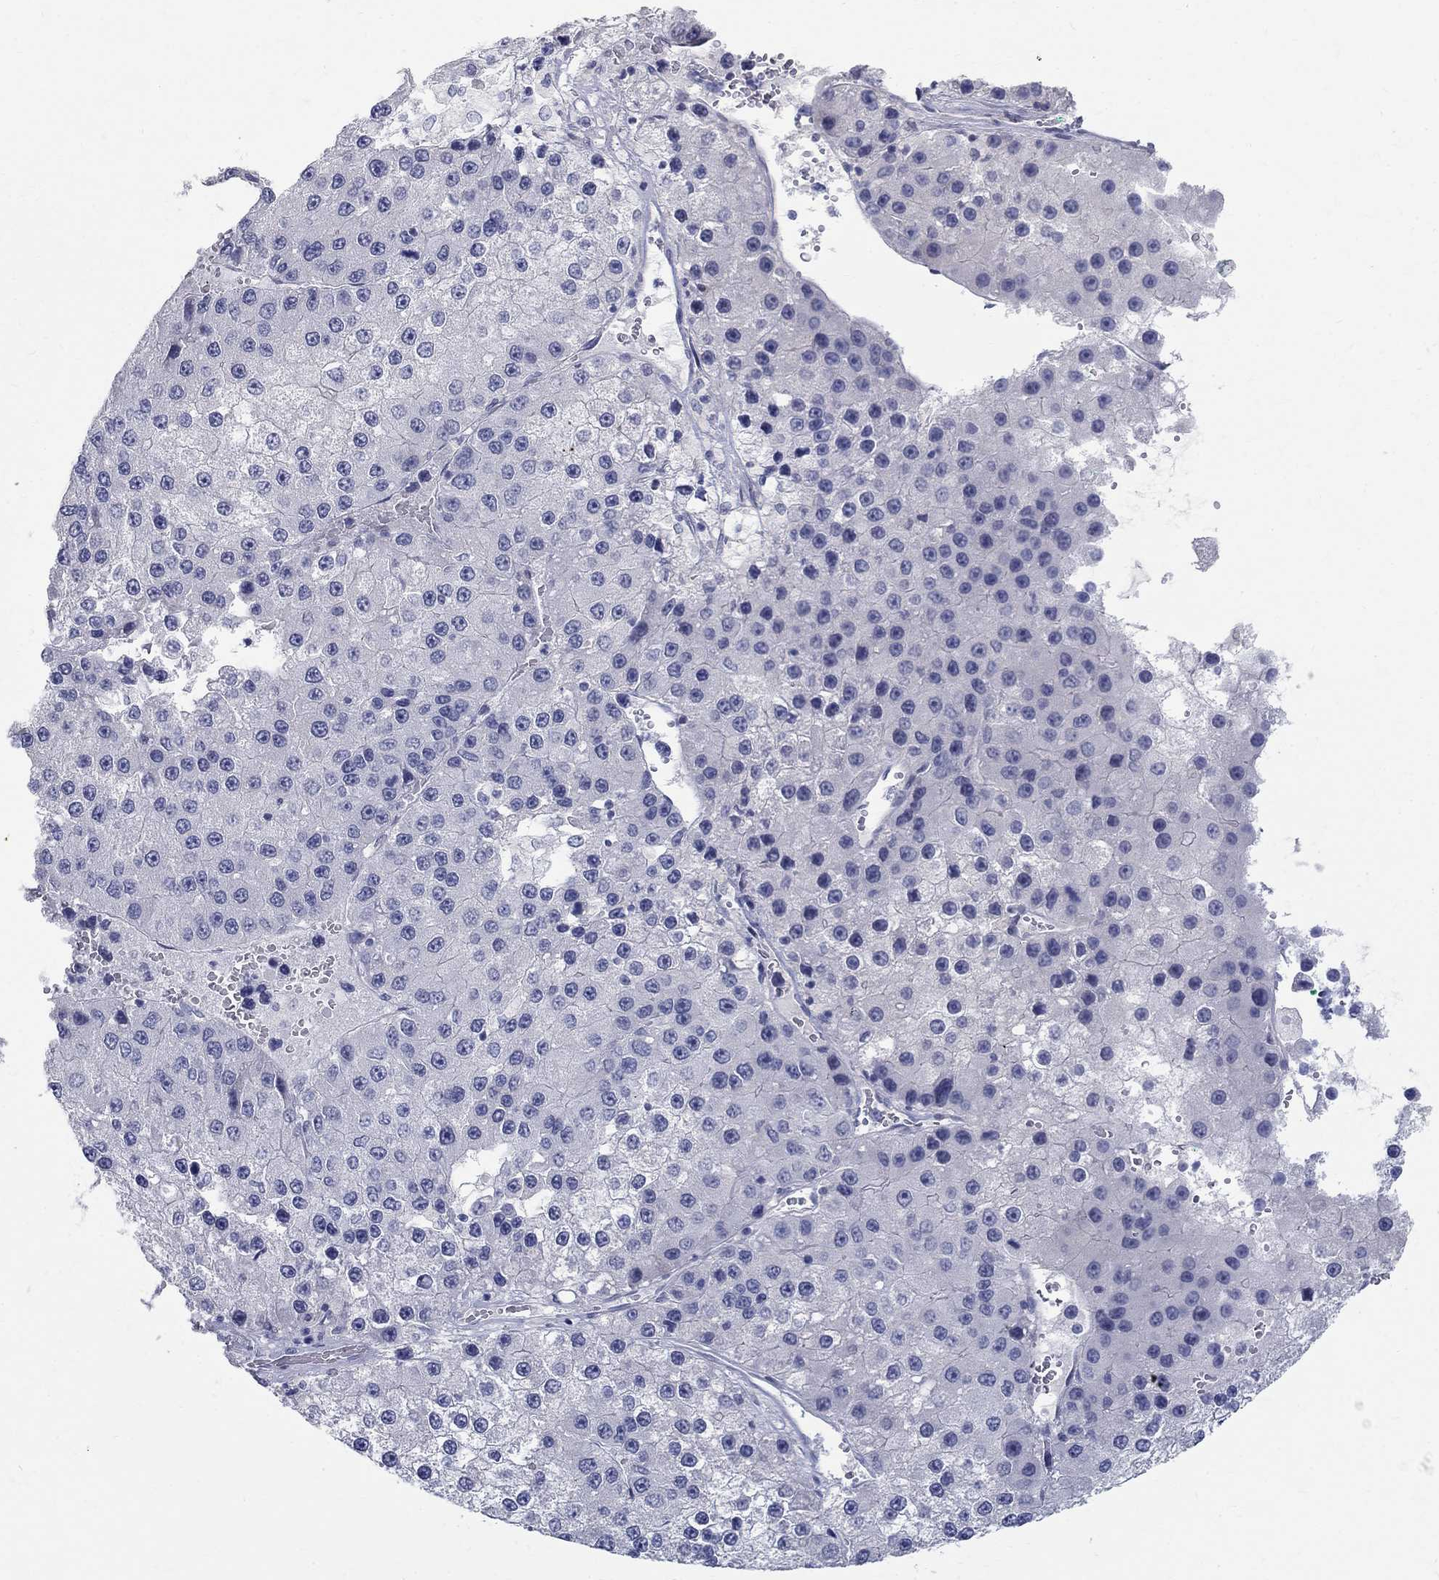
{"staining": {"intensity": "negative", "quantity": "none", "location": "none"}, "tissue": "liver cancer", "cell_type": "Tumor cells", "image_type": "cancer", "snomed": [{"axis": "morphology", "description": "Carcinoma, Hepatocellular, NOS"}, {"axis": "topography", "description": "Liver"}], "caption": "Histopathology image shows no significant protein staining in tumor cells of liver cancer.", "gene": "MAGEB6", "patient": {"sex": "female", "age": 73}}